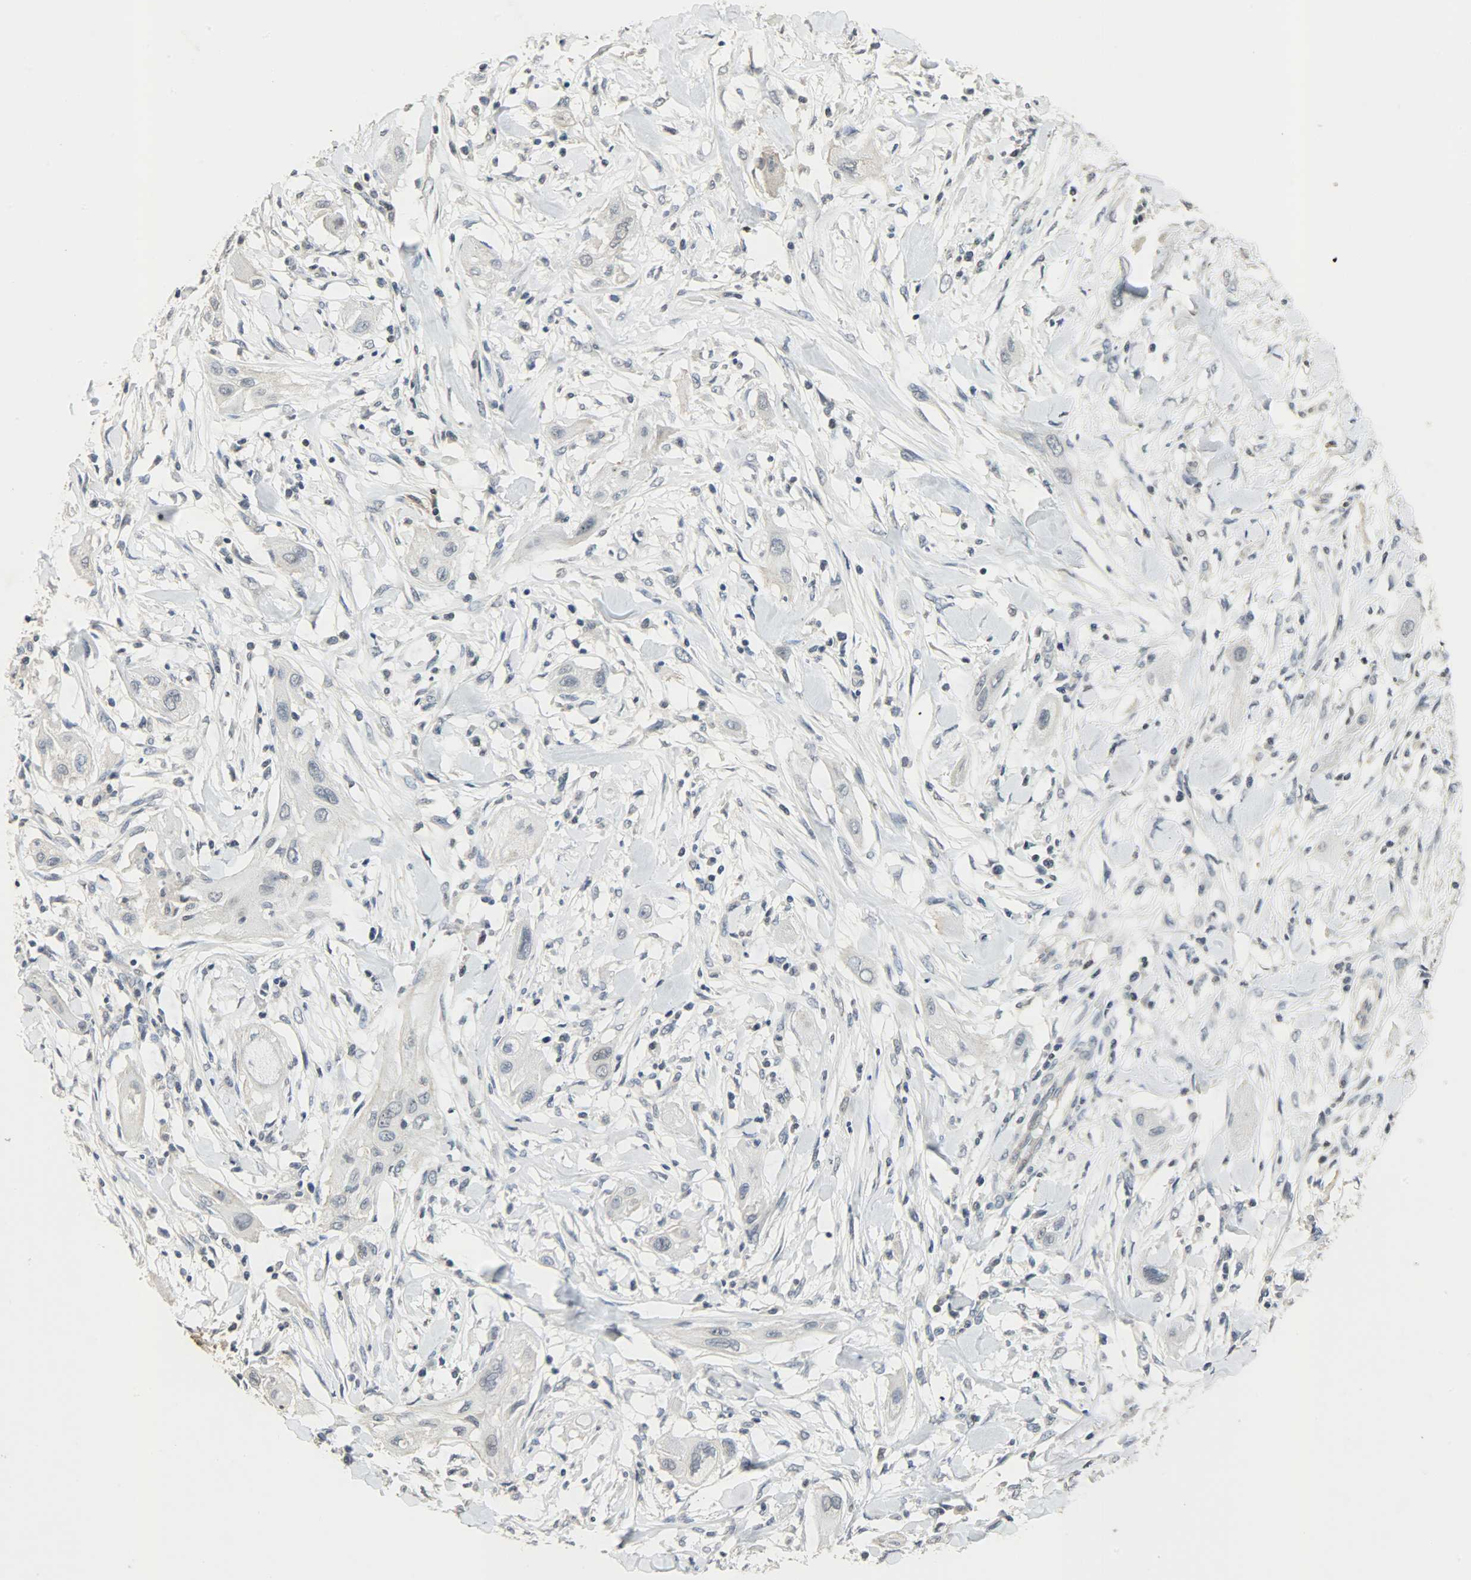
{"staining": {"intensity": "negative", "quantity": "none", "location": "none"}, "tissue": "lung cancer", "cell_type": "Tumor cells", "image_type": "cancer", "snomed": [{"axis": "morphology", "description": "Squamous cell carcinoma, NOS"}, {"axis": "topography", "description": "Lung"}], "caption": "There is no significant expression in tumor cells of squamous cell carcinoma (lung).", "gene": "DNAJB6", "patient": {"sex": "female", "age": 47}}